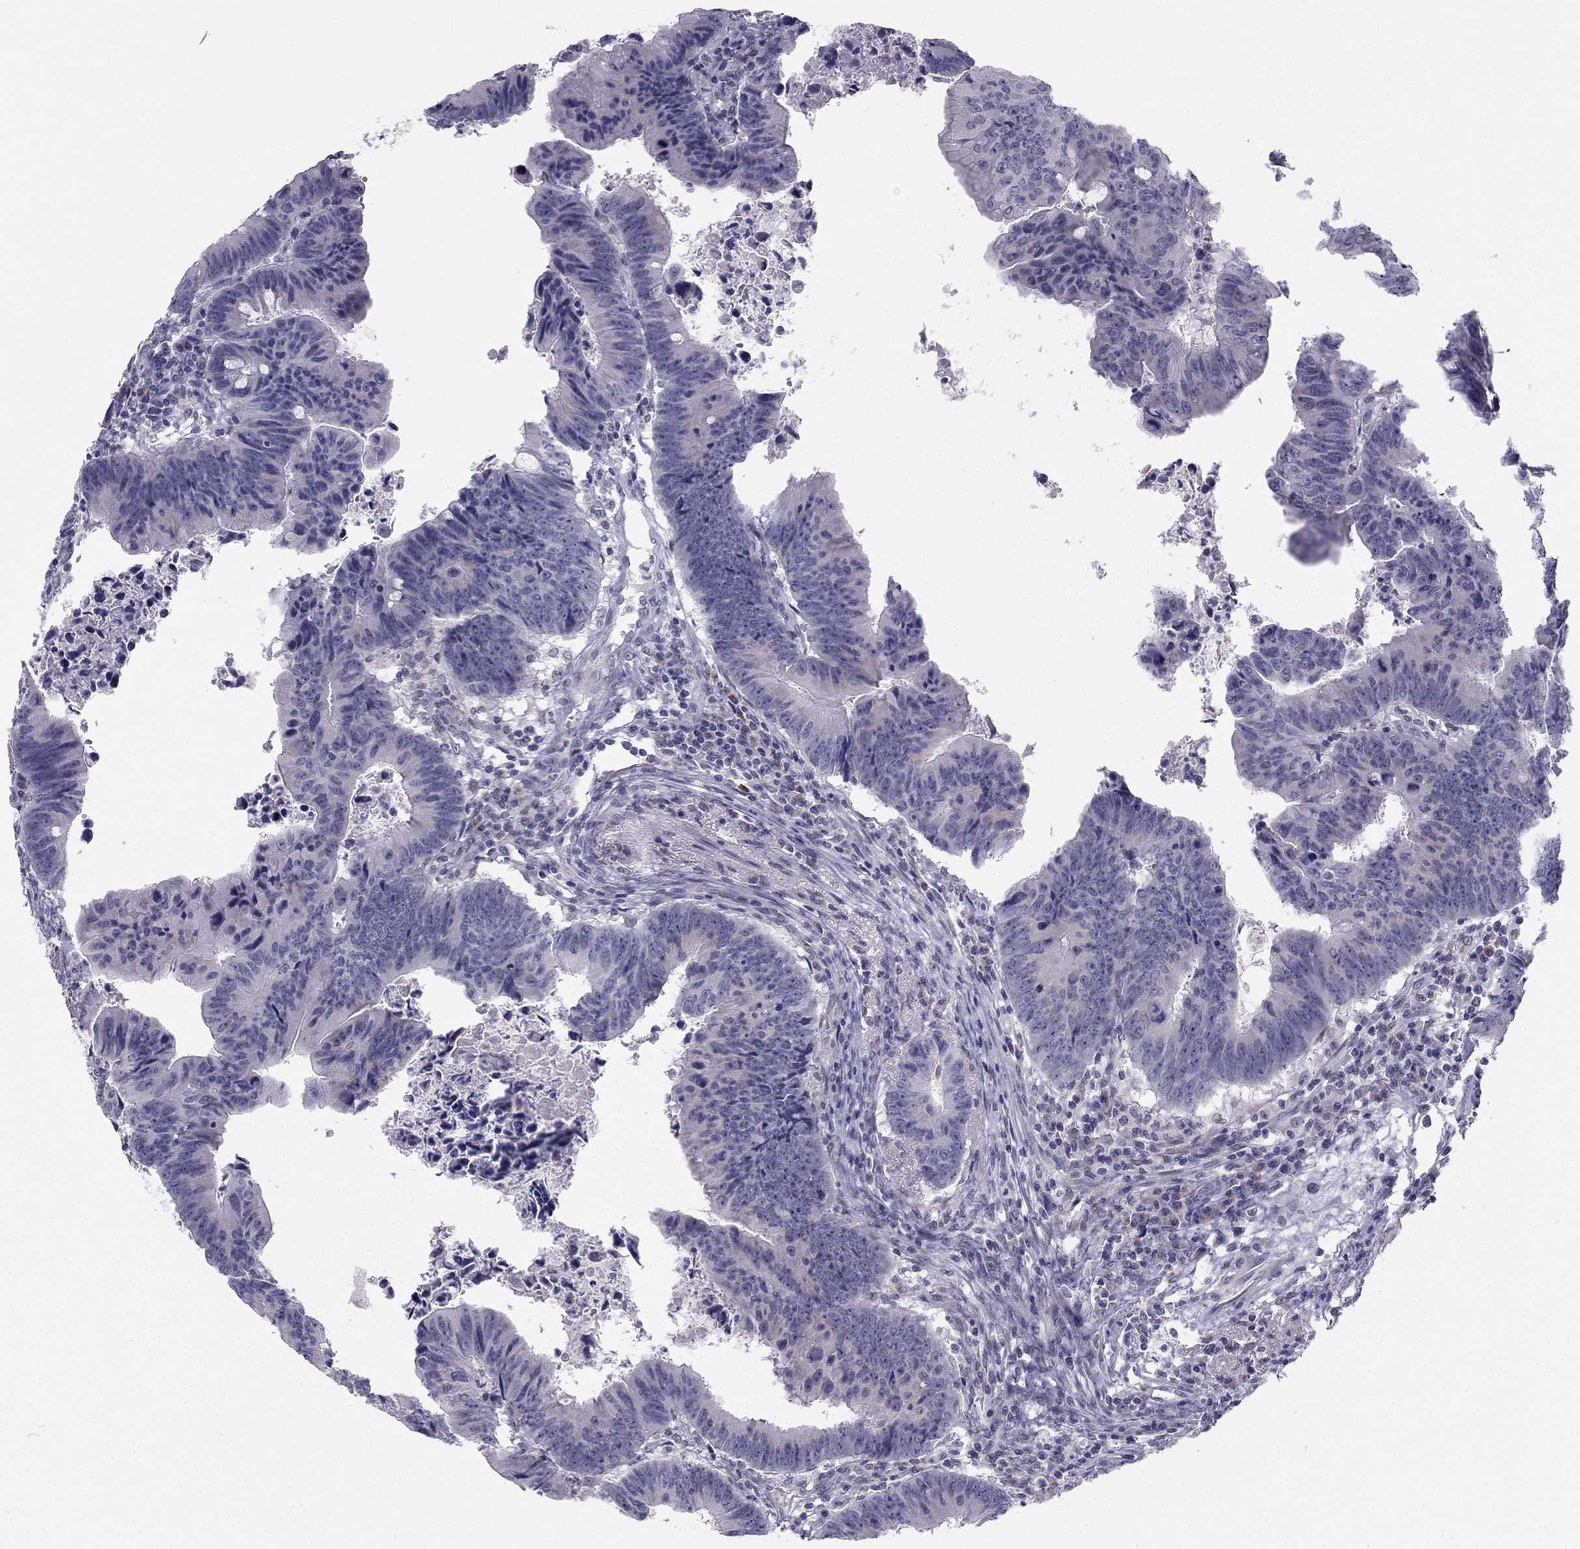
{"staining": {"intensity": "negative", "quantity": "none", "location": "none"}, "tissue": "colorectal cancer", "cell_type": "Tumor cells", "image_type": "cancer", "snomed": [{"axis": "morphology", "description": "Adenocarcinoma, NOS"}, {"axis": "topography", "description": "Colon"}], "caption": "Immunohistochemistry image of human colorectal adenocarcinoma stained for a protein (brown), which exhibits no expression in tumor cells.", "gene": "TRPS1", "patient": {"sex": "female", "age": 87}}